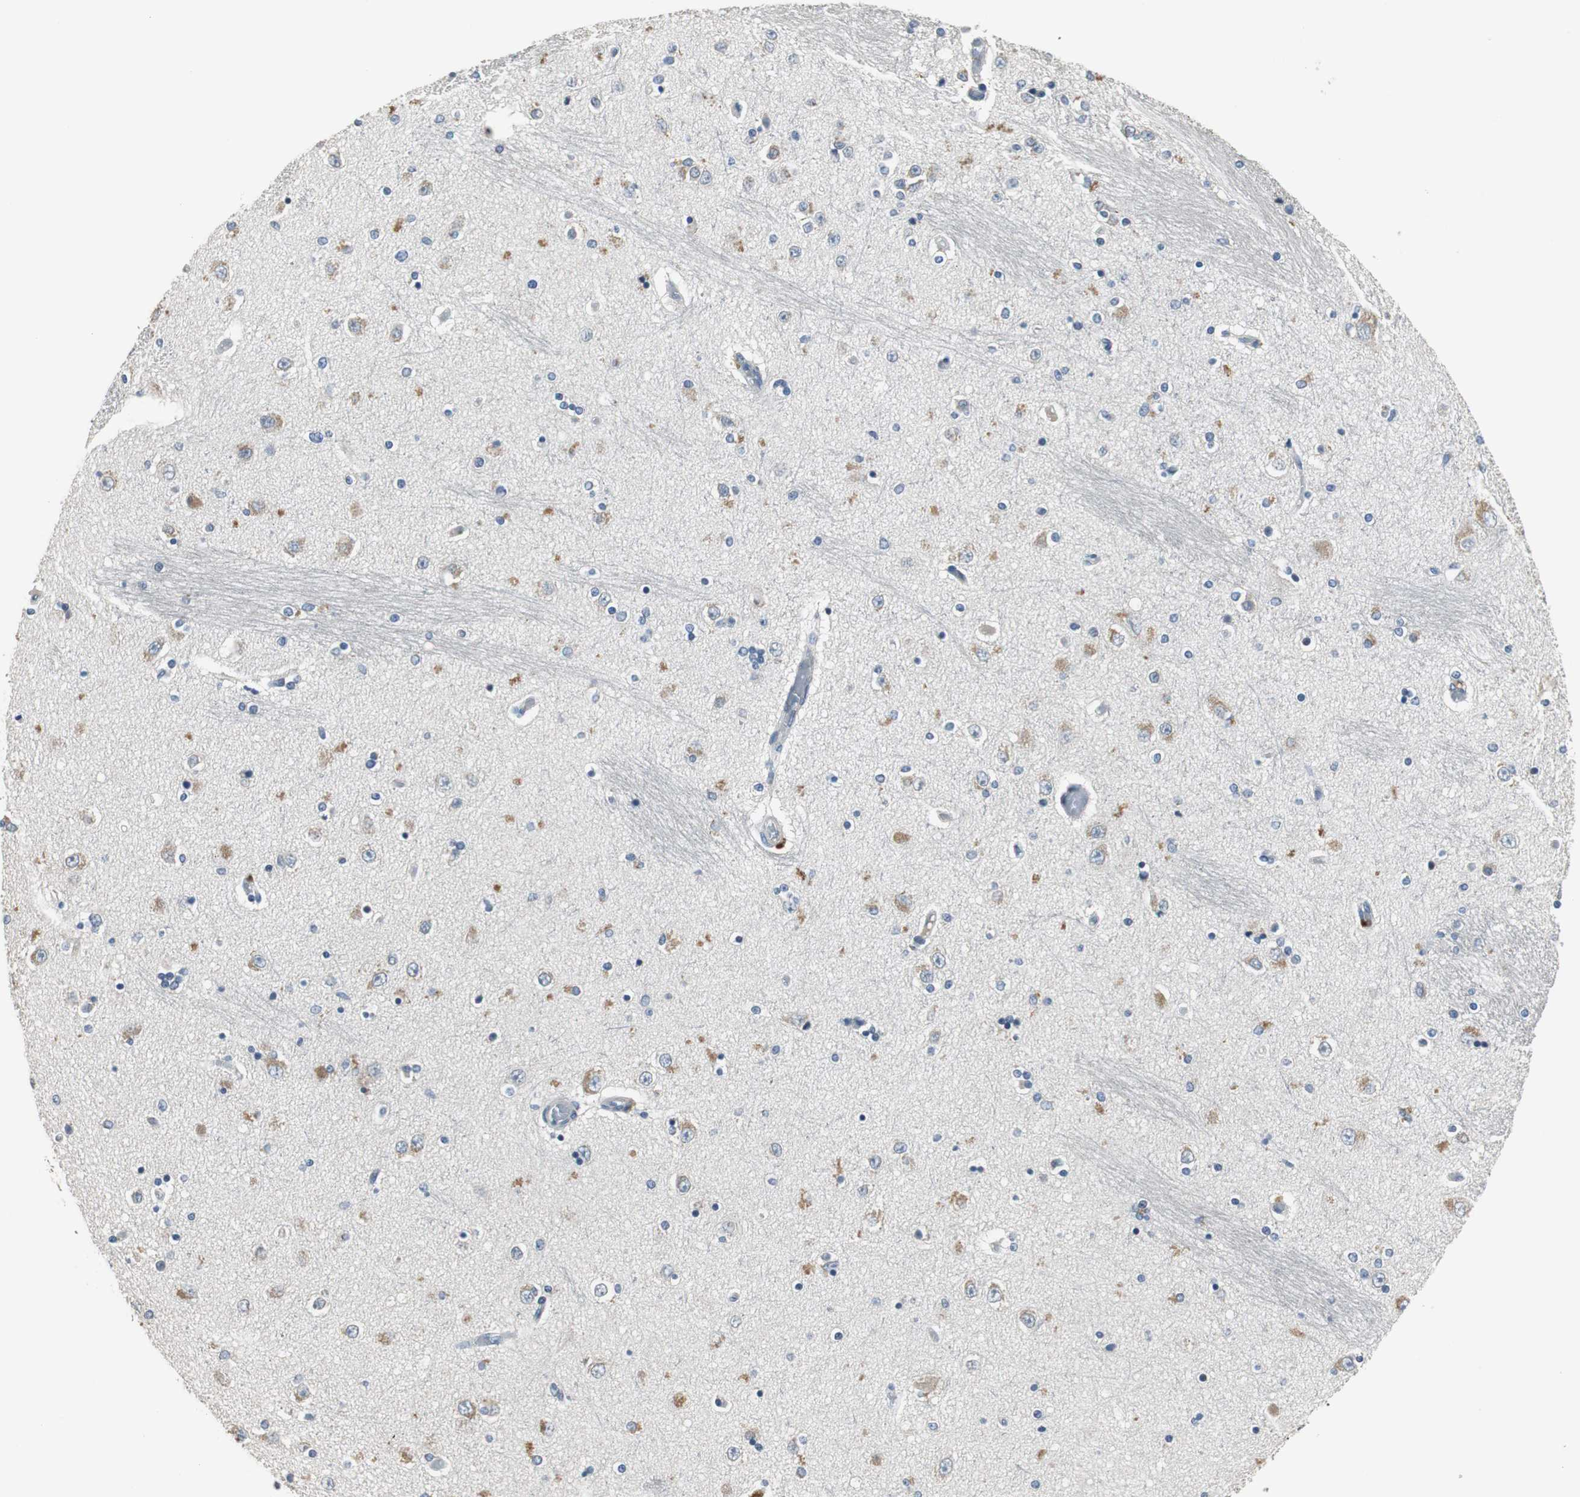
{"staining": {"intensity": "negative", "quantity": "none", "location": "none"}, "tissue": "hippocampus", "cell_type": "Glial cells", "image_type": "normal", "snomed": [{"axis": "morphology", "description": "Normal tissue, NOS"}, {"axis": "topography", "description": "Hippocampus"}], "caption": "An immunohistochemistry micrograph of unremarkable hippocampus is shown. There is no staining in glial cells of hippocampus.", "gene": "MTIF2", "patient": {"sex": "female", "age": 54}}